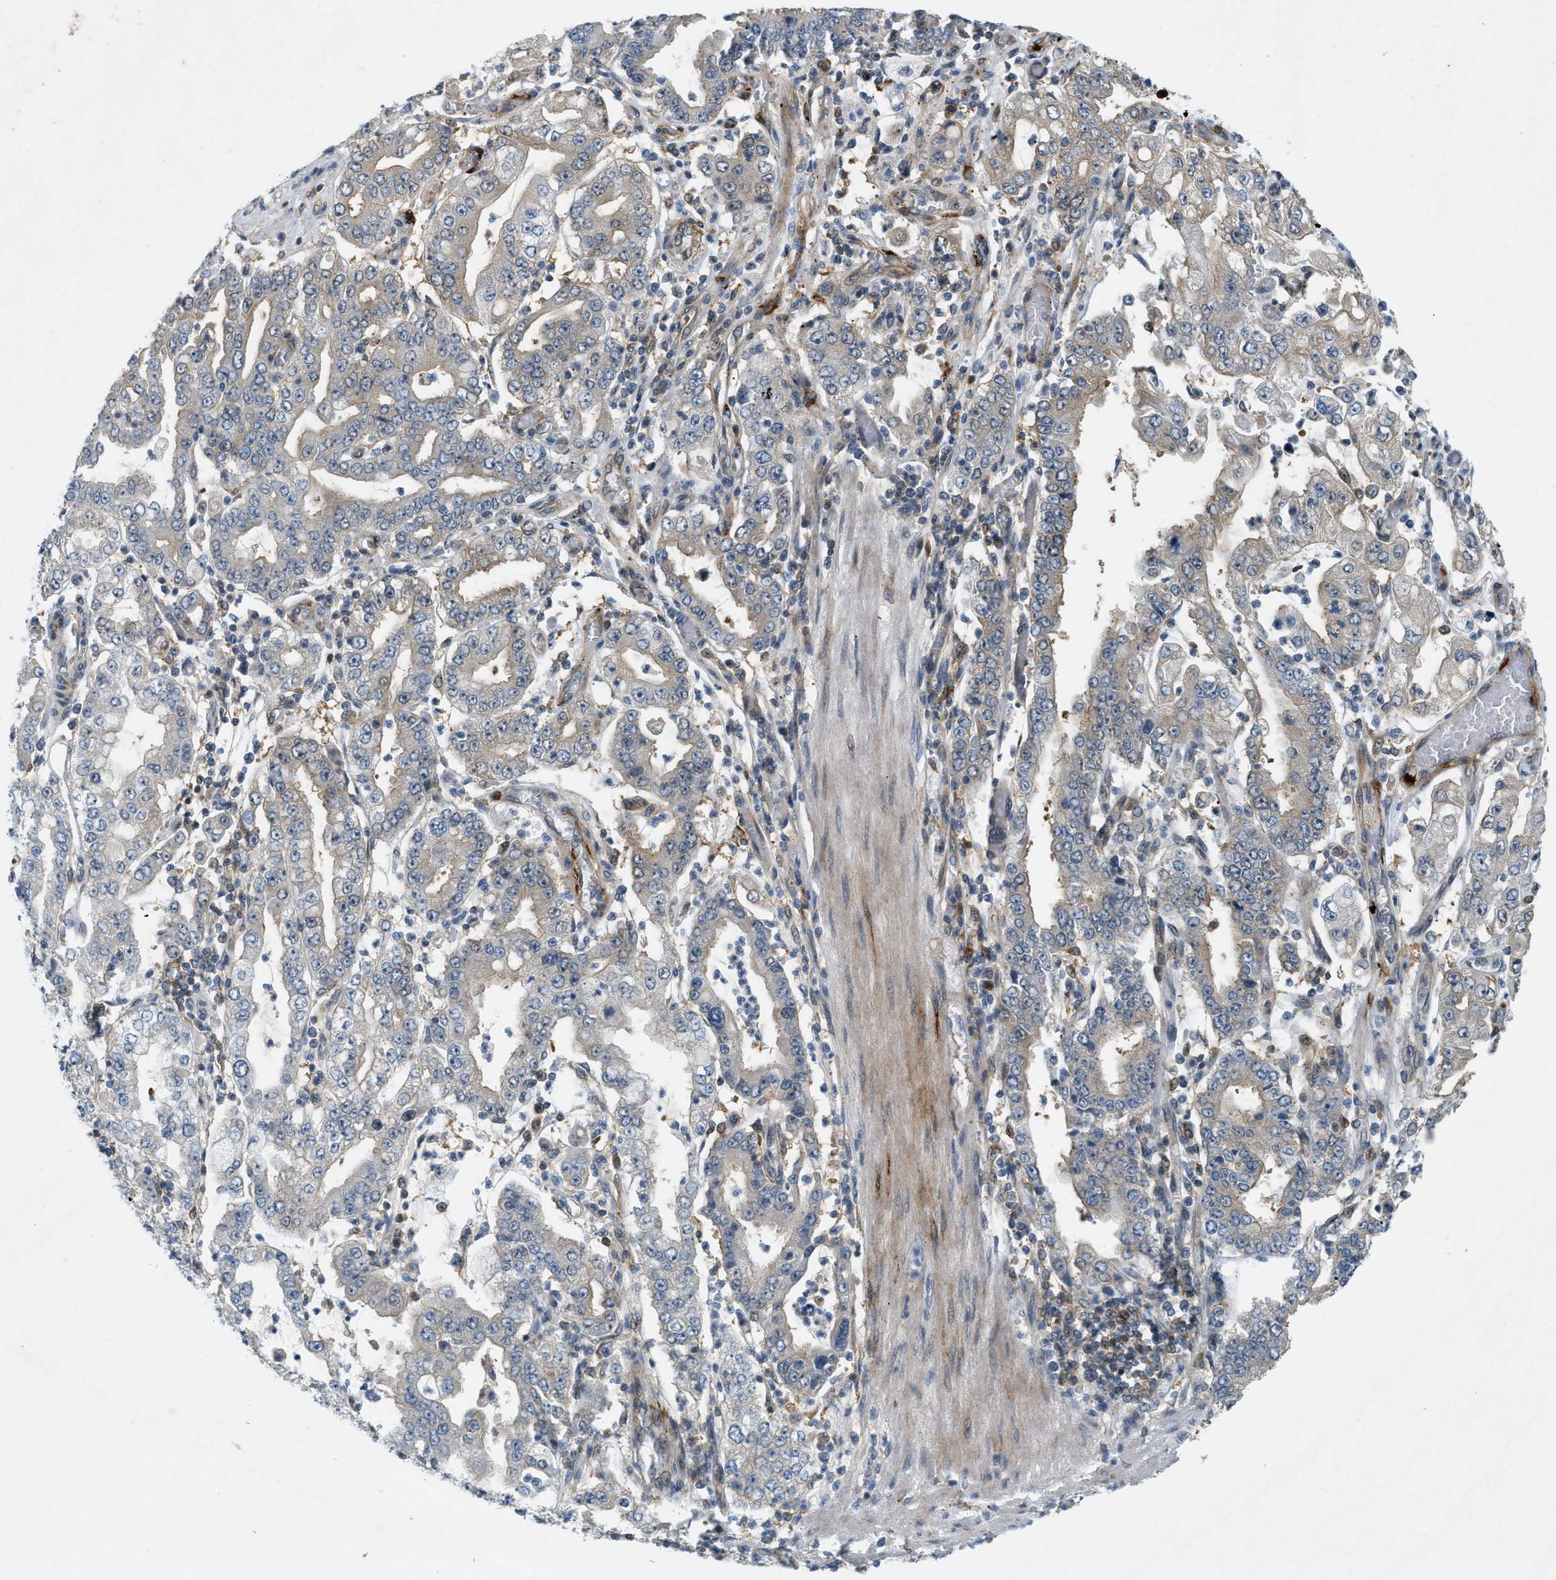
{"staining": {"intensity": "negative", "quantity": "none", "location": "none"}, "tissue": "stomach cancer", "cell_type": "Tumor cells", "image_type": "cancer", "snomed": [{"axis": "morphology", "description": "Adenocarcinoma, NOS"}, {"axis": "topography", "description": "Stomach"}], "caption": "Immunohistochemistry micrograph of human adenocarcinoma (stomach) stained for a protein (brown), which displays no staining in tumor cells.", "gene": "PDCL3", "patient": {"sex": "male", "age": 76}}